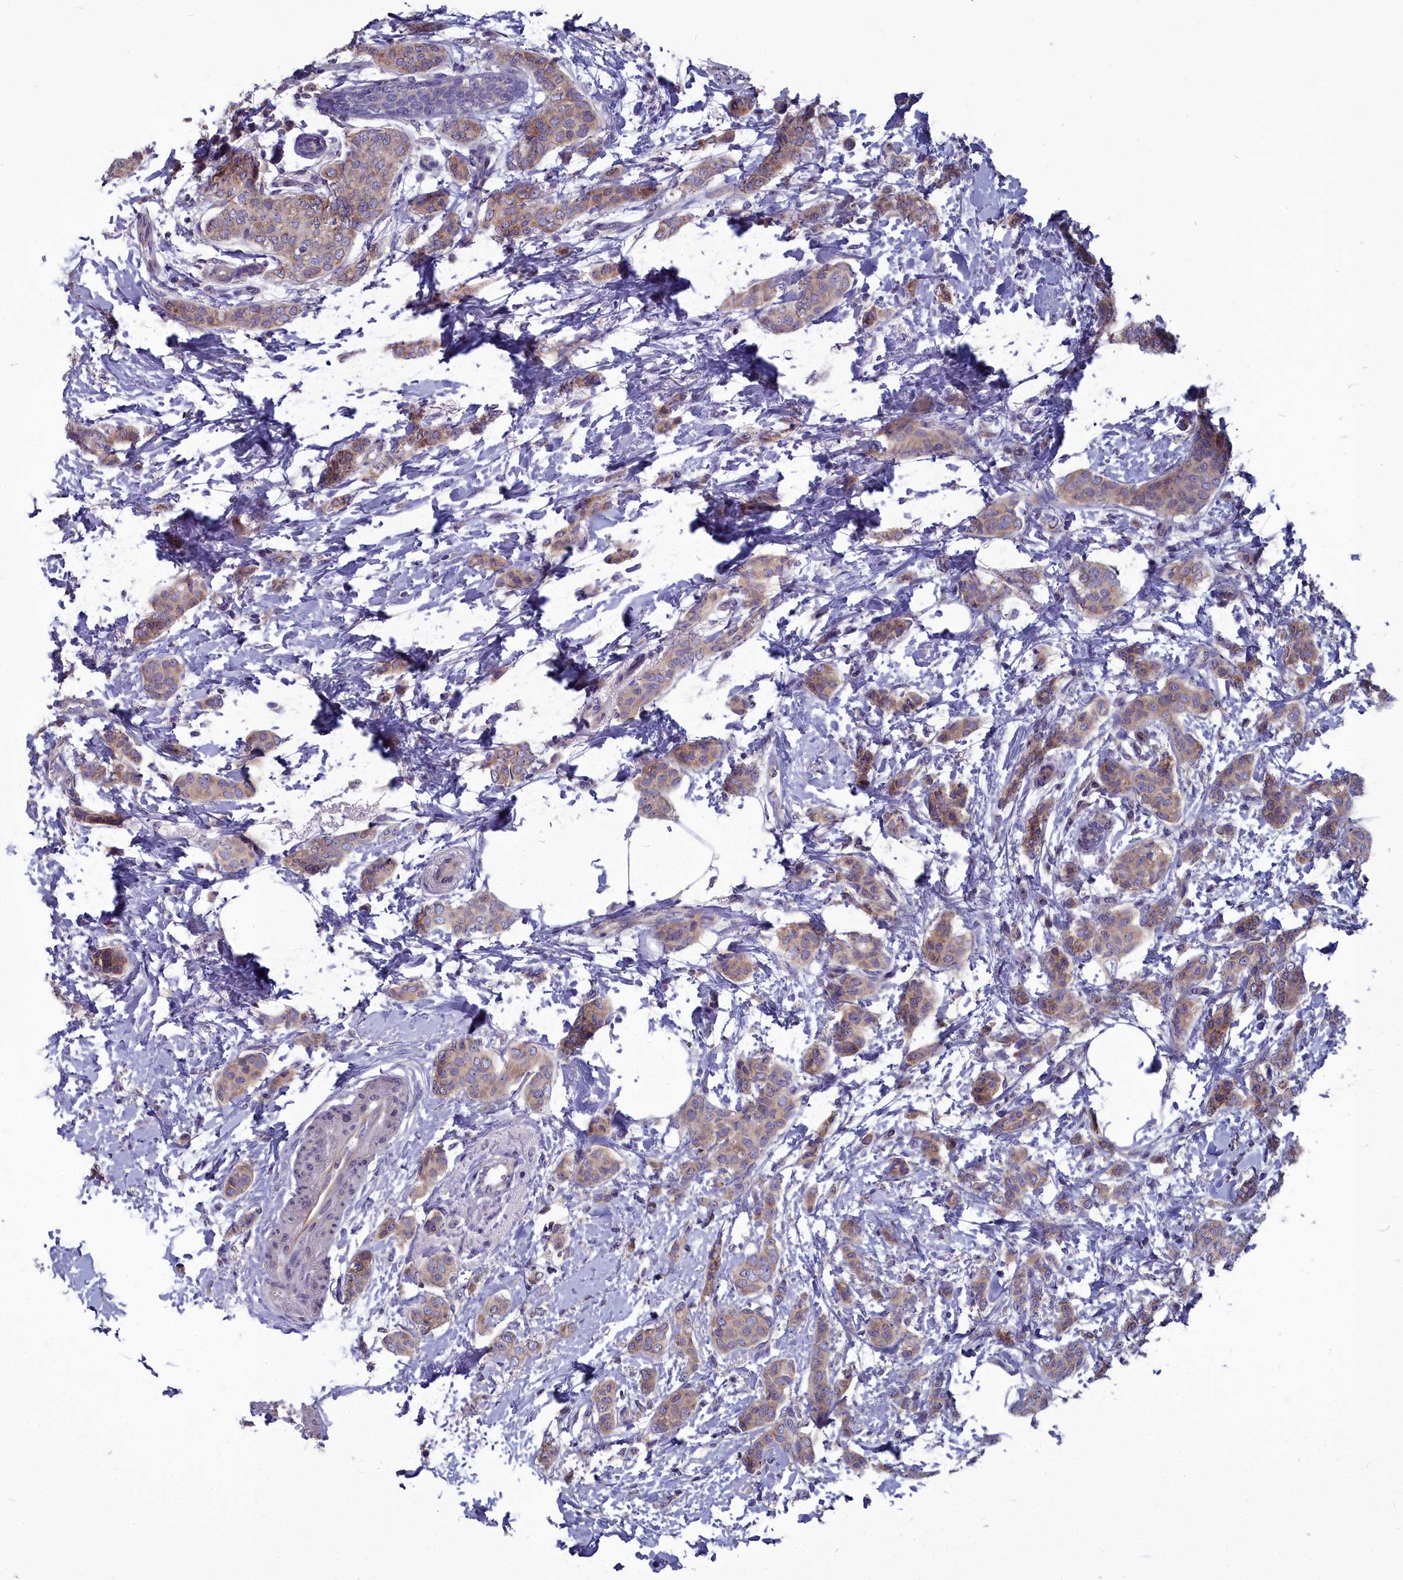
{"staining": {"intensity": "weak", "quantity": ">75%", "location": "cytoplasmic/membranous"}, "tissue": "breast cancer", "cell_type": "Tumor cells", "image_type": "cancer", "snomed": [{"axis": "morphology", "description": "Duct carcinoma"}, {"axis": "topography", "description": "Breast"}], "caption": "An immunohistochemistry (IHC) histopathology image of tumor tissue is shown. Protein staining in brown highlights weak cytoplasmic/membranous positivity in breast cancer within tumor cells.", "gene": "COX20", "patient": {"sex": "female", "age": 72}}